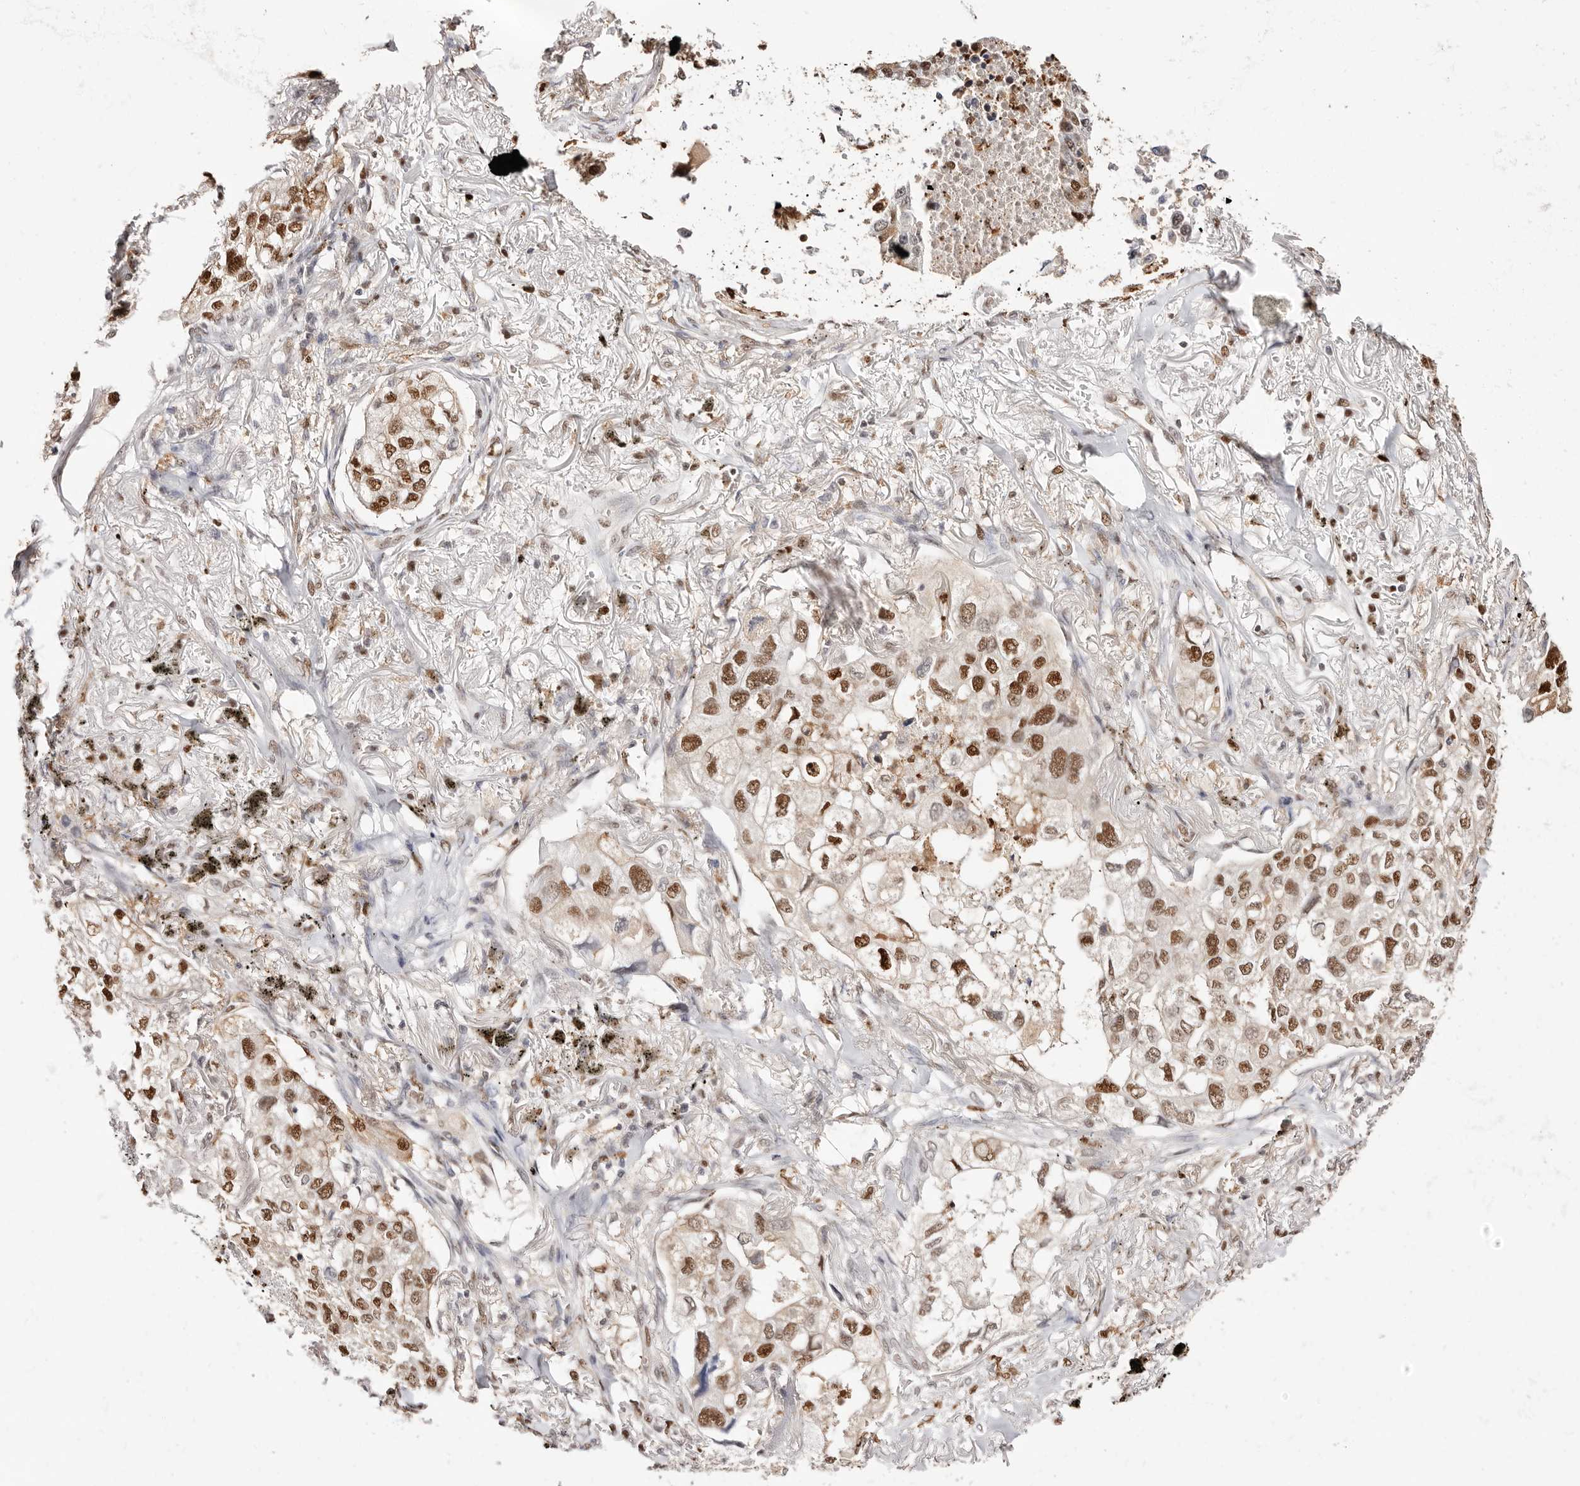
{"staining": {"intensity": "moderate", "quantity": ">75%", "location": "nuclear"}, "tissue": "lung cancer", "cell_type": "Tumor cells", "image_type": "cancer", "snomed": [{"axis": "morphology", "description": "Adenocarcinoma, NOS"}, {"axis": "topography", "description": "Lung"}], "caption": "A micrograph of human lung cancer stained for a protein shows moderate nuclear brown staining in tumor cells. Using DAB (brown) and hematoxylin (blue) stains, captured at high magnification using brightfield microscopy.", "gene": "TKT", "patient": {"sex": "male", "age": 65}}